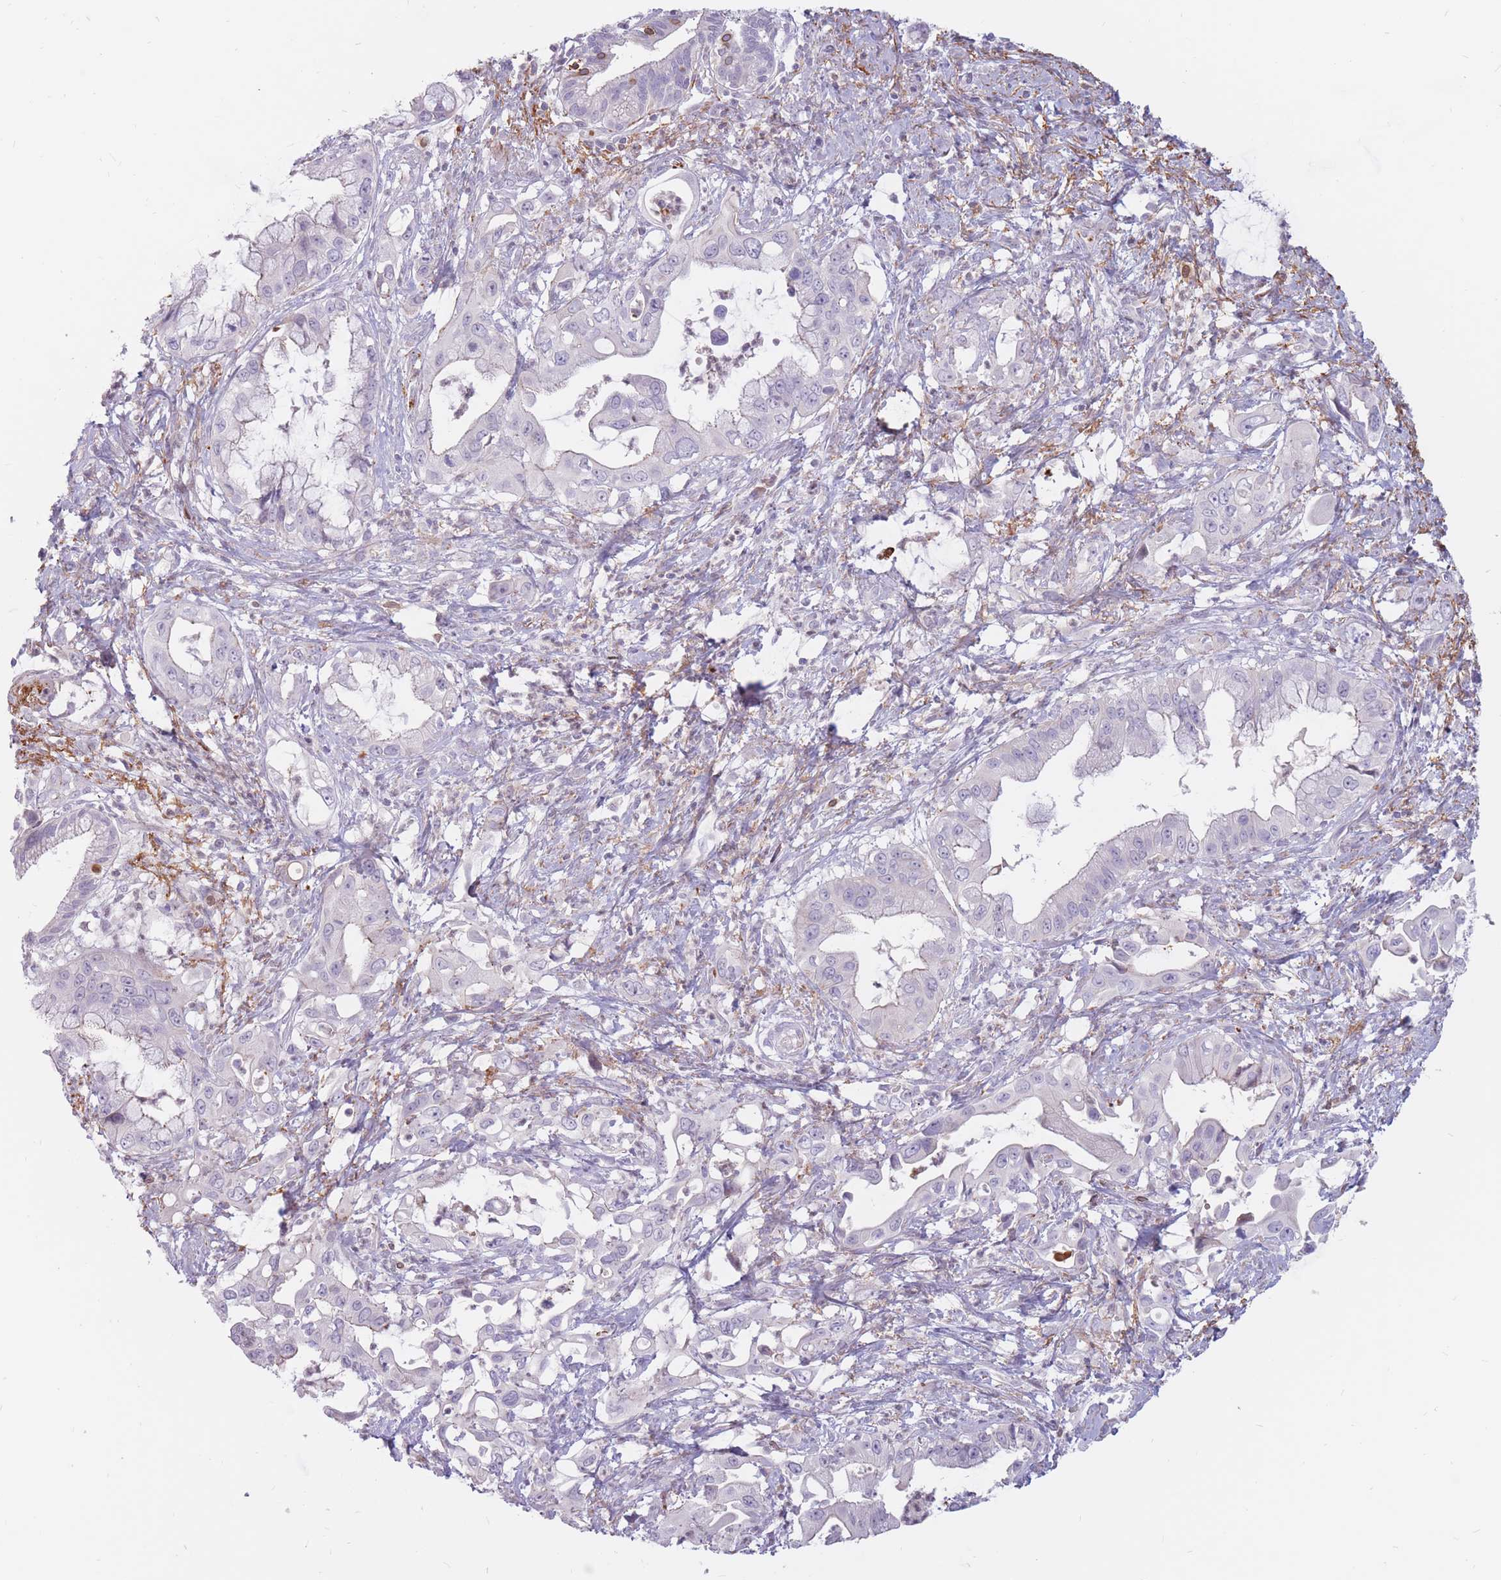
{"staining": {"intensity": "negative", "quantity": "none", "location": "none"}, "tissue": "pancreatic cancer", "cell_type": "Tumor cells", "image_type": "cancer", "snomed": [{"axis": "morphology", "description": "Adenocarcinoma, NOS"}, {"axis": "topography", "description": "Pancreas"}], "caption": "Immunohistochemistry (IHC) photomicrograph of neoplastic tissue: pancreatic cancer stained with DAB demonstrates no significant protein expression in tumor cells.", "gene": "PTGDR", "patient": {"sex": "male", "age": 61}}